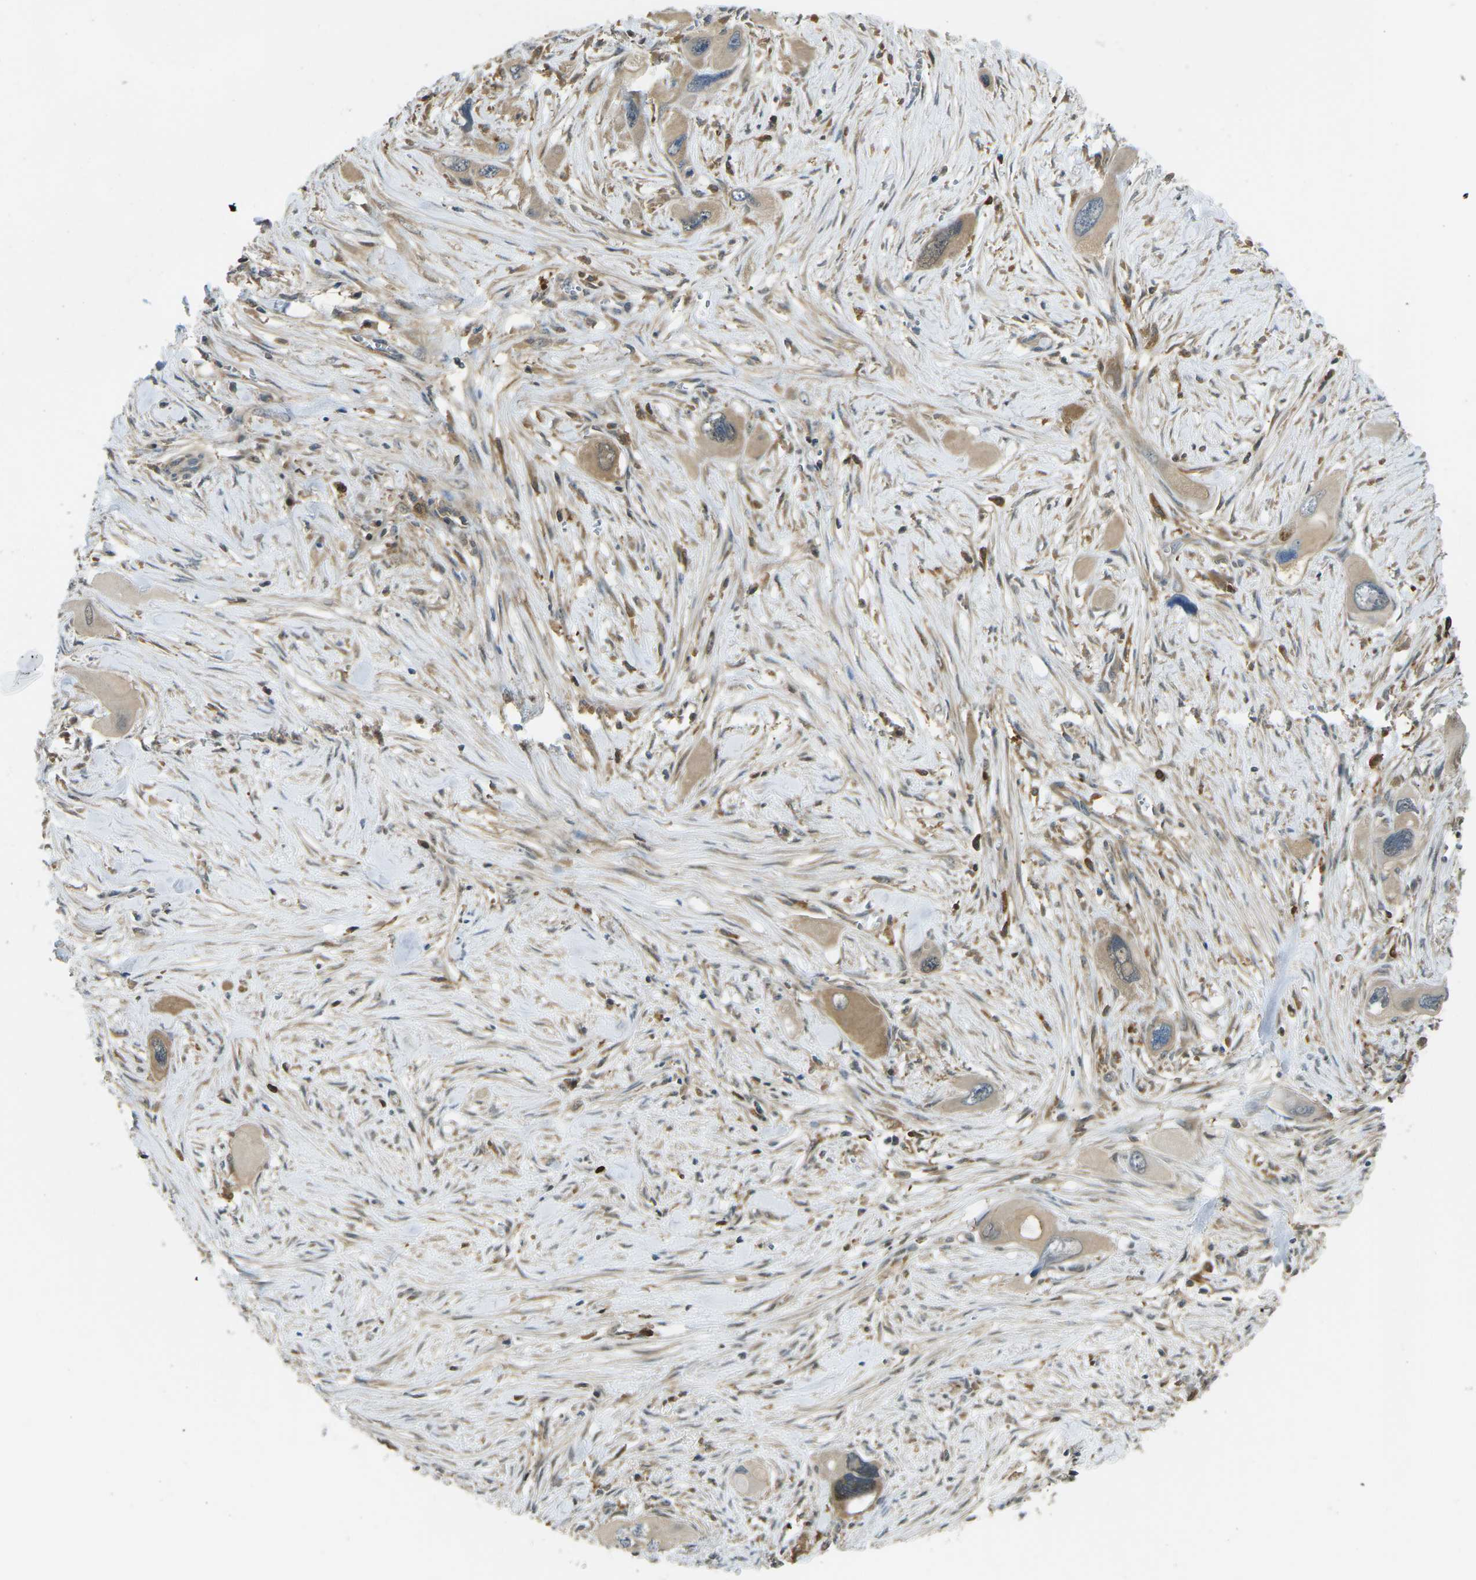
{"staining": {"intensity": "weak", "quantity": ">75%", "location": "cytoplasmic/membranous"}, "tissue": "pancreatic cancer", "cell_type": "Tumor cells", "image_type": "cancer", "snomed": [{"axis": "morphology", "description": "Adenocarcinoma, NOS"}, {"axis": "topography", "description": "Pancreas"}], "caption": "Human pancreatic adenocarcinoma stained for a protein (brown) demonstrates weak cytoplasmic/membranous positive expression in about >75% of tumor cells.", "gene": "PIEZO2", "patient": {"sex": "male", "age": 73}}